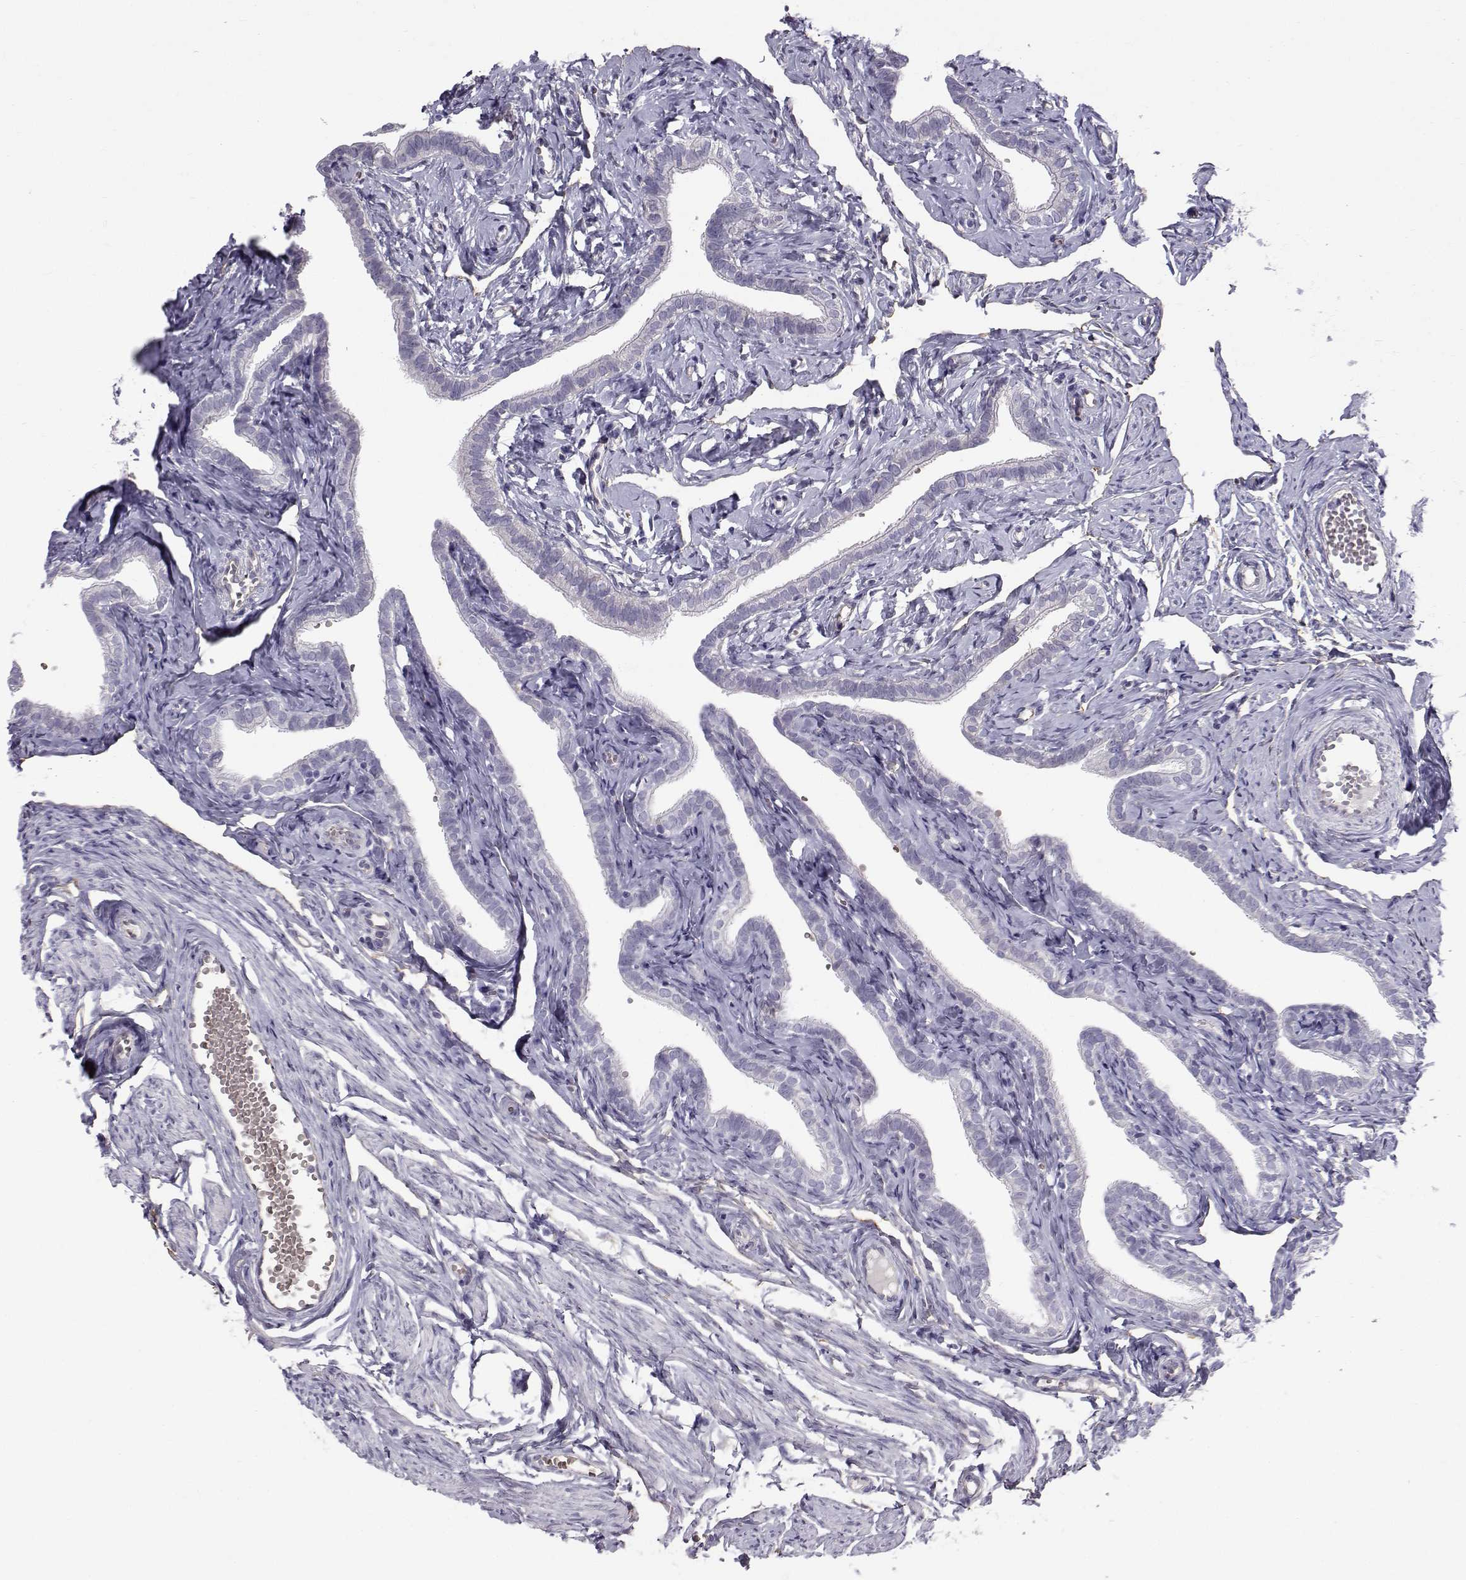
{"staining": {"intensity": "negative", "quantity": "none", "location": "none"}, "tissue": "fallopian tube", "cell_type": "Glandular cells", "image_type": "normal", "snomed": [{"axis": "morphology", "description": "Normal tissue, NOS"}, {"axis": "topography", "description": "Fallopian tube"}], "caption": "Glandular cells show no significant staining in normal fallopian tube. The staining was performed using DAB to visualize the protein expression in brown, while the nuclei were stained in blue with hematoxylin (Magnification: 20x).", "gene": "QPCT", "patient": {"sex": "female", "age": 41}}